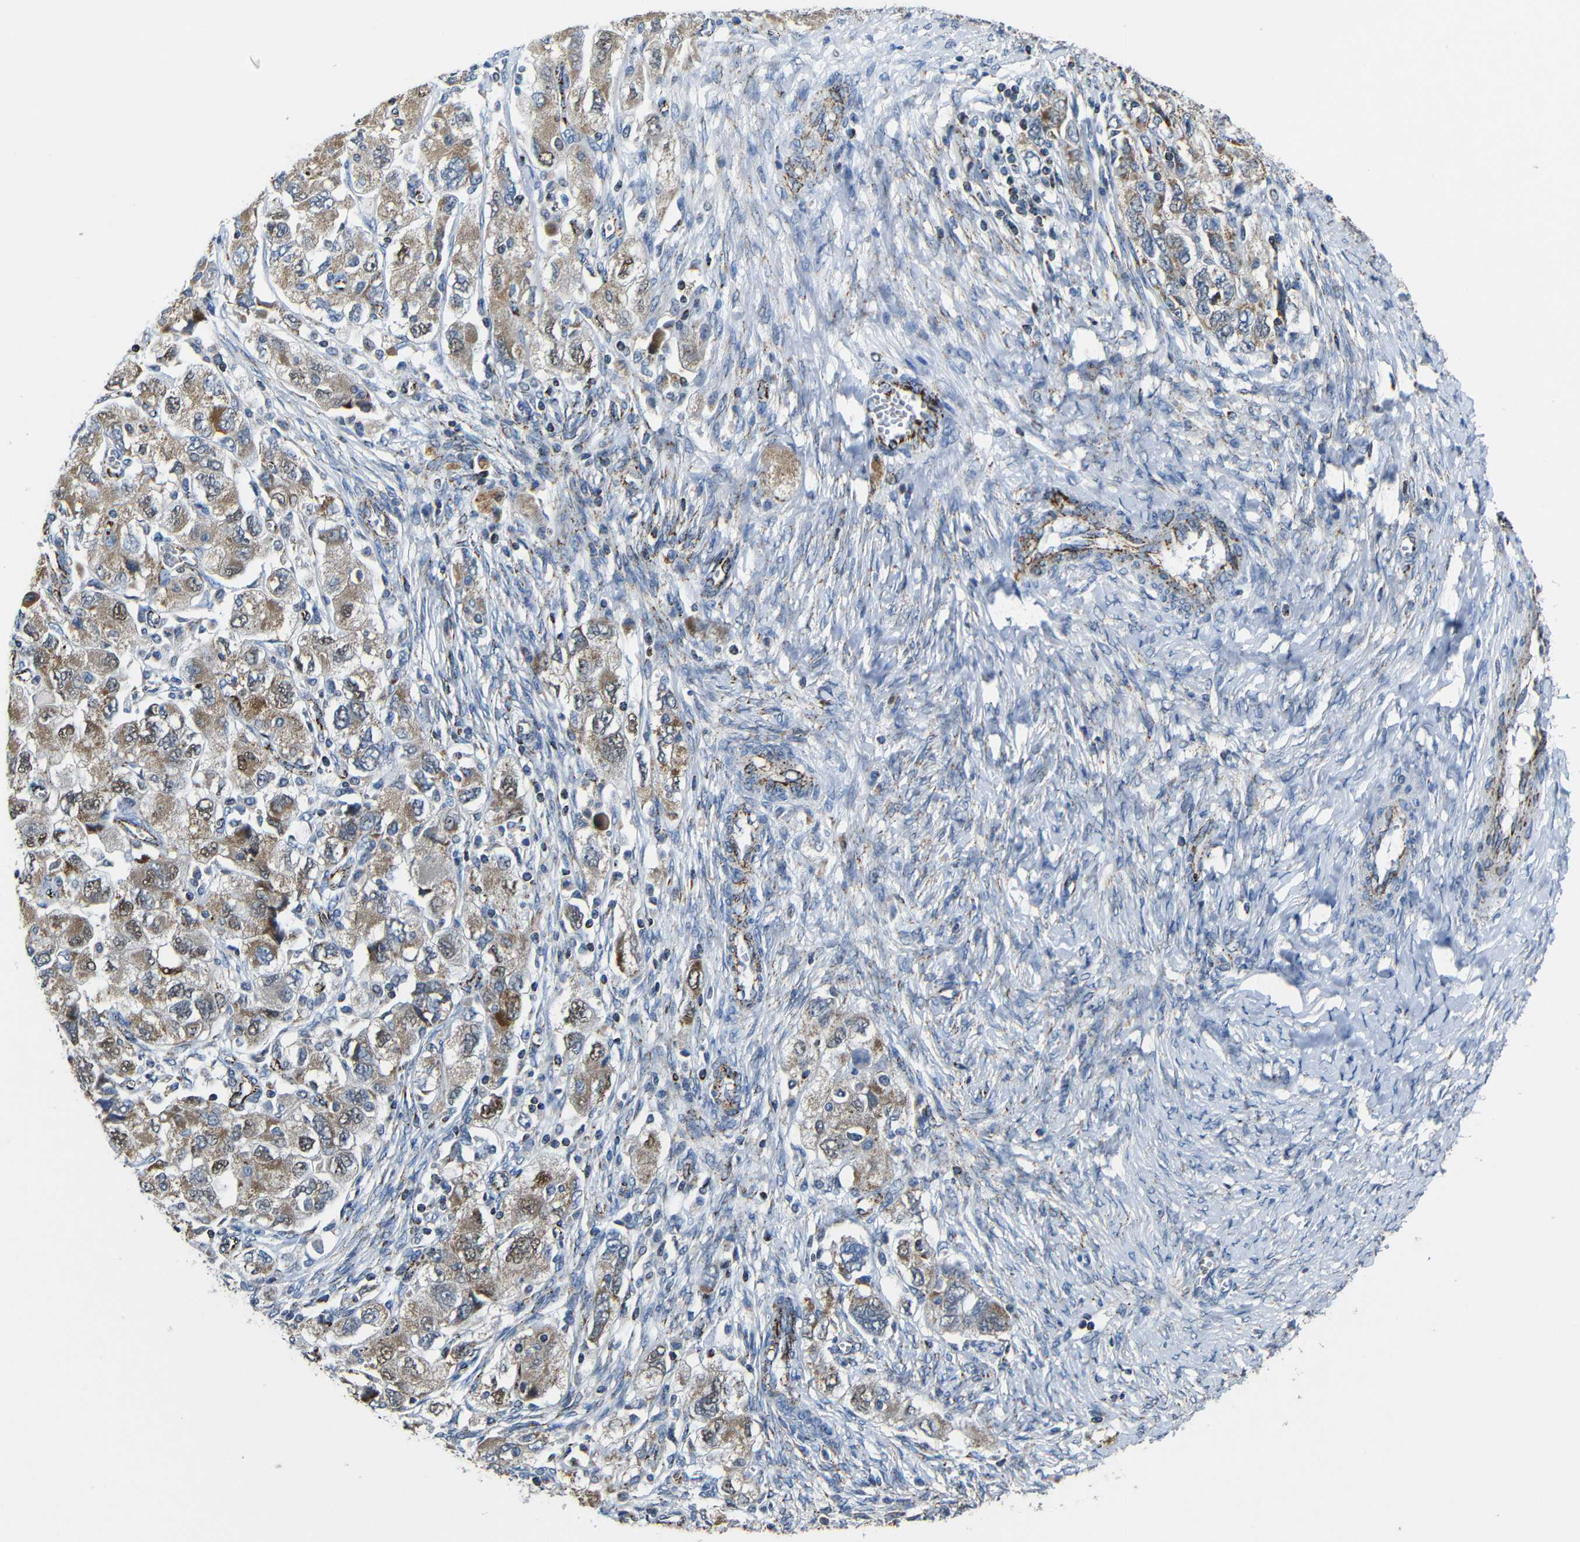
{"staining": {"intensity": "weak", "quantity": ">75%", "location": "cytoplasmic/membranous"}, "tissue": "ovarian cancer", "cell_type": "Tumor cells", "image_type": "cancer", "snomed": [{"axis": "morphology", "description": "Carcinoma, NOS"}, {"axis": "morphology", "description": "Cystadenocarcinoma, serous, NOS"}, {"axis": "topography", "description": "Ovary"}], "caption": "Immunohistochemical staining of human serous cystadenocarcinoma (ovarian) displays low levels of weak cytoplasmic/membranous protein staining in approximately >75% of tumor cells.", "gene": "CA5B", "patient": {"sex": "female", "age": 69}}